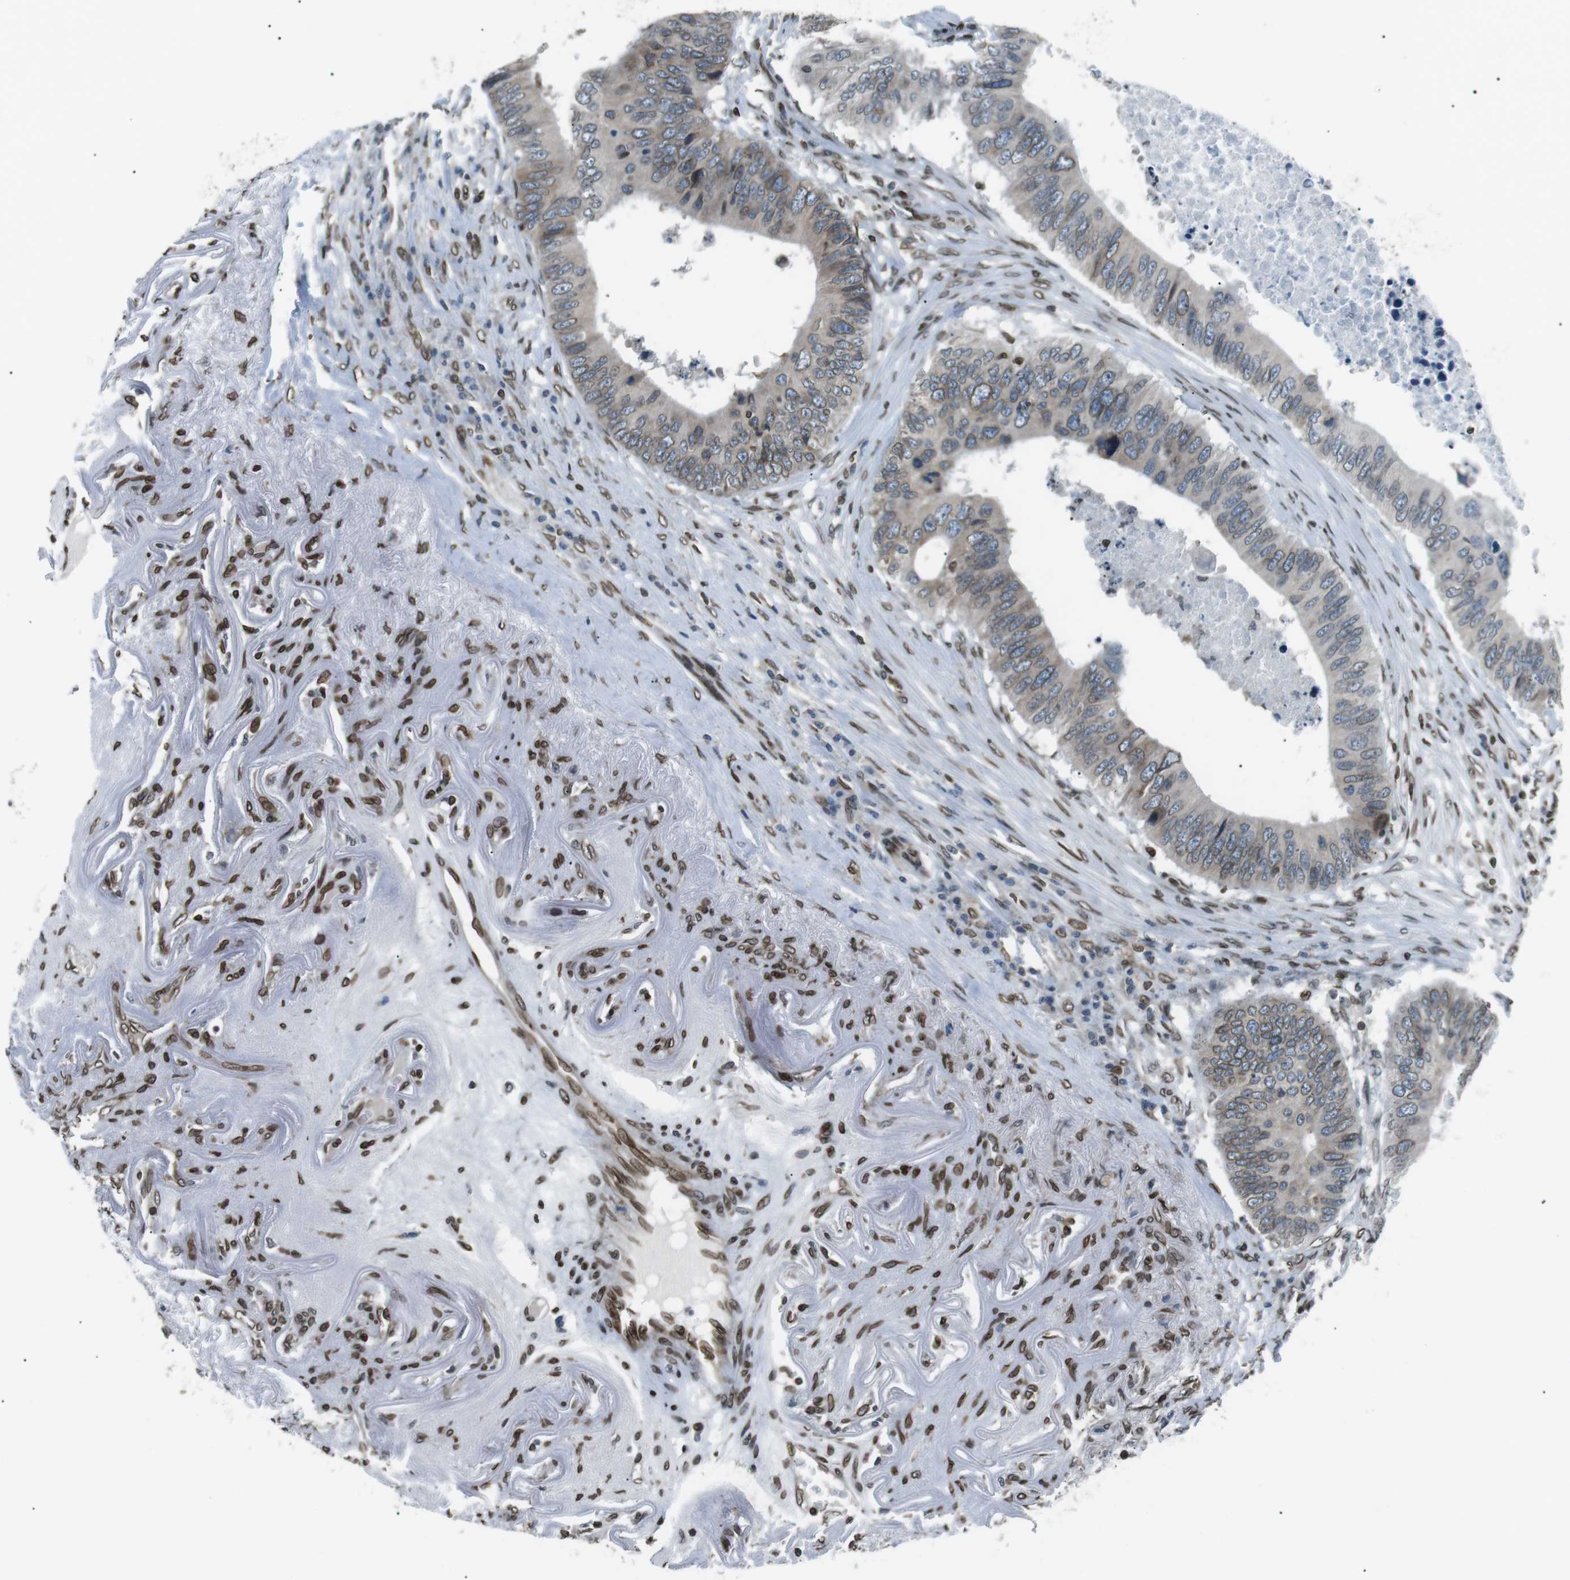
{"staining": {"intensity": "weak", "quantity": ">75%", "location": "cytoplasmic/membranous,nuclear"}, "tissue": "colorectal cancer", "cell_type": "Tumor cells", "image_type": "cancer", "snomed": [{"axis": "morphology", "description": "Adenocarcinoma, NOS"}, {"axis": "topography", "description": "Colon"}], "caption": "Protein staining of colorectal cancer tissue displays weak cytoplasmic/membranous and nuclear positivity in approximately >75% of tumor cells. (DAB IHC with brightfield microscopy, high magnification).", "gene": "TMX4", "patient": {"sex": "male", "age": 71}}